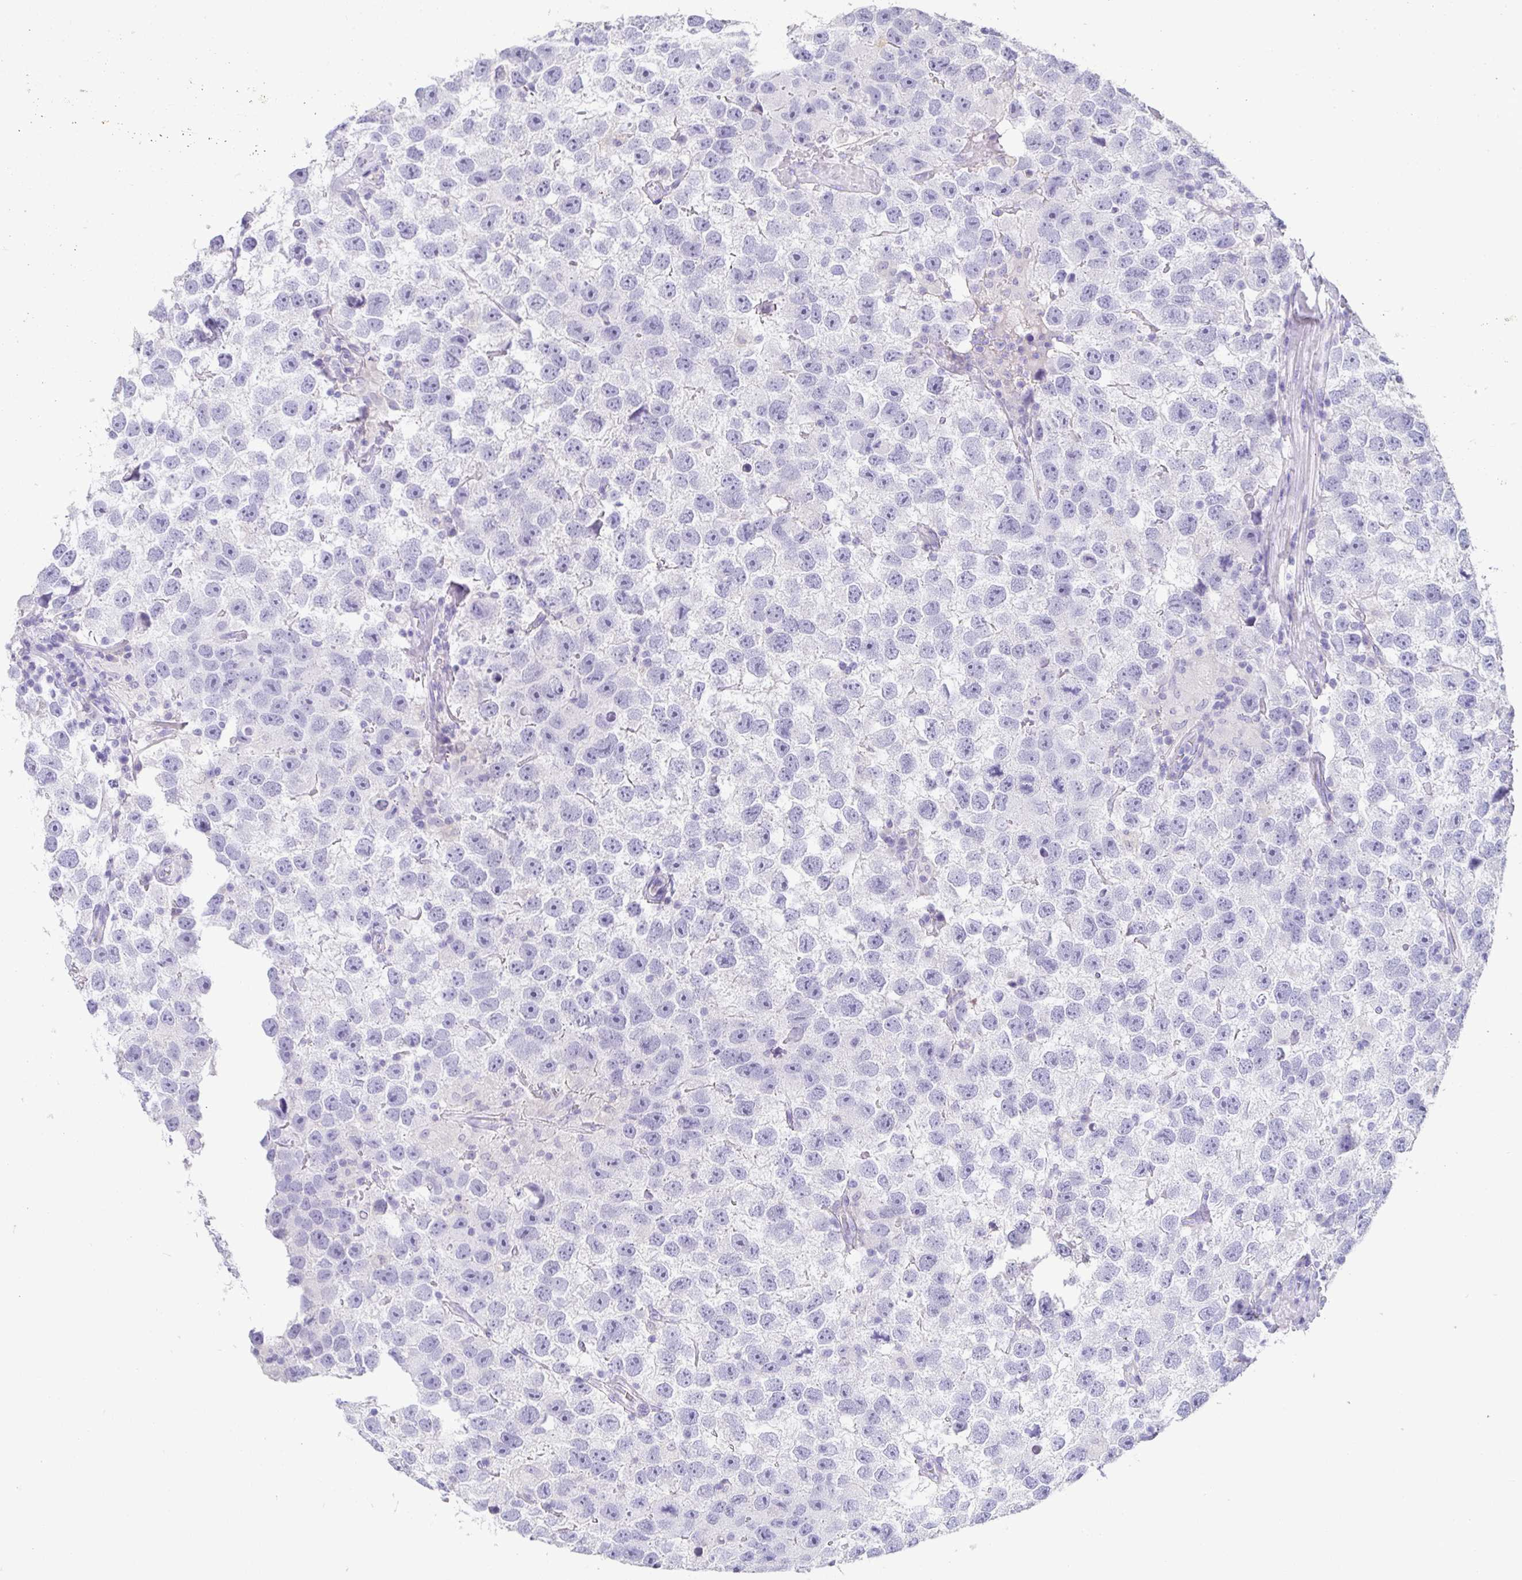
{"staining": {"intensity": "negative", "quantity": "none", "location": "none"}, "tissue": "testis cancer", "cell_type": "Tumor cells", "image_type": "cancer", "snomed": [{"axis": "morphology", "description": "Seminoma, NOS"}, {"axis": "topography", "description": "Testis"}], "caption": "A high-resolution image shows immunohistochemistry (IHC) staining of testis seminoma, which demonstrates no significant positivity in tumor cells.", "gene": "TMEM241", "patient": {"sex": "male", "age": 26}}